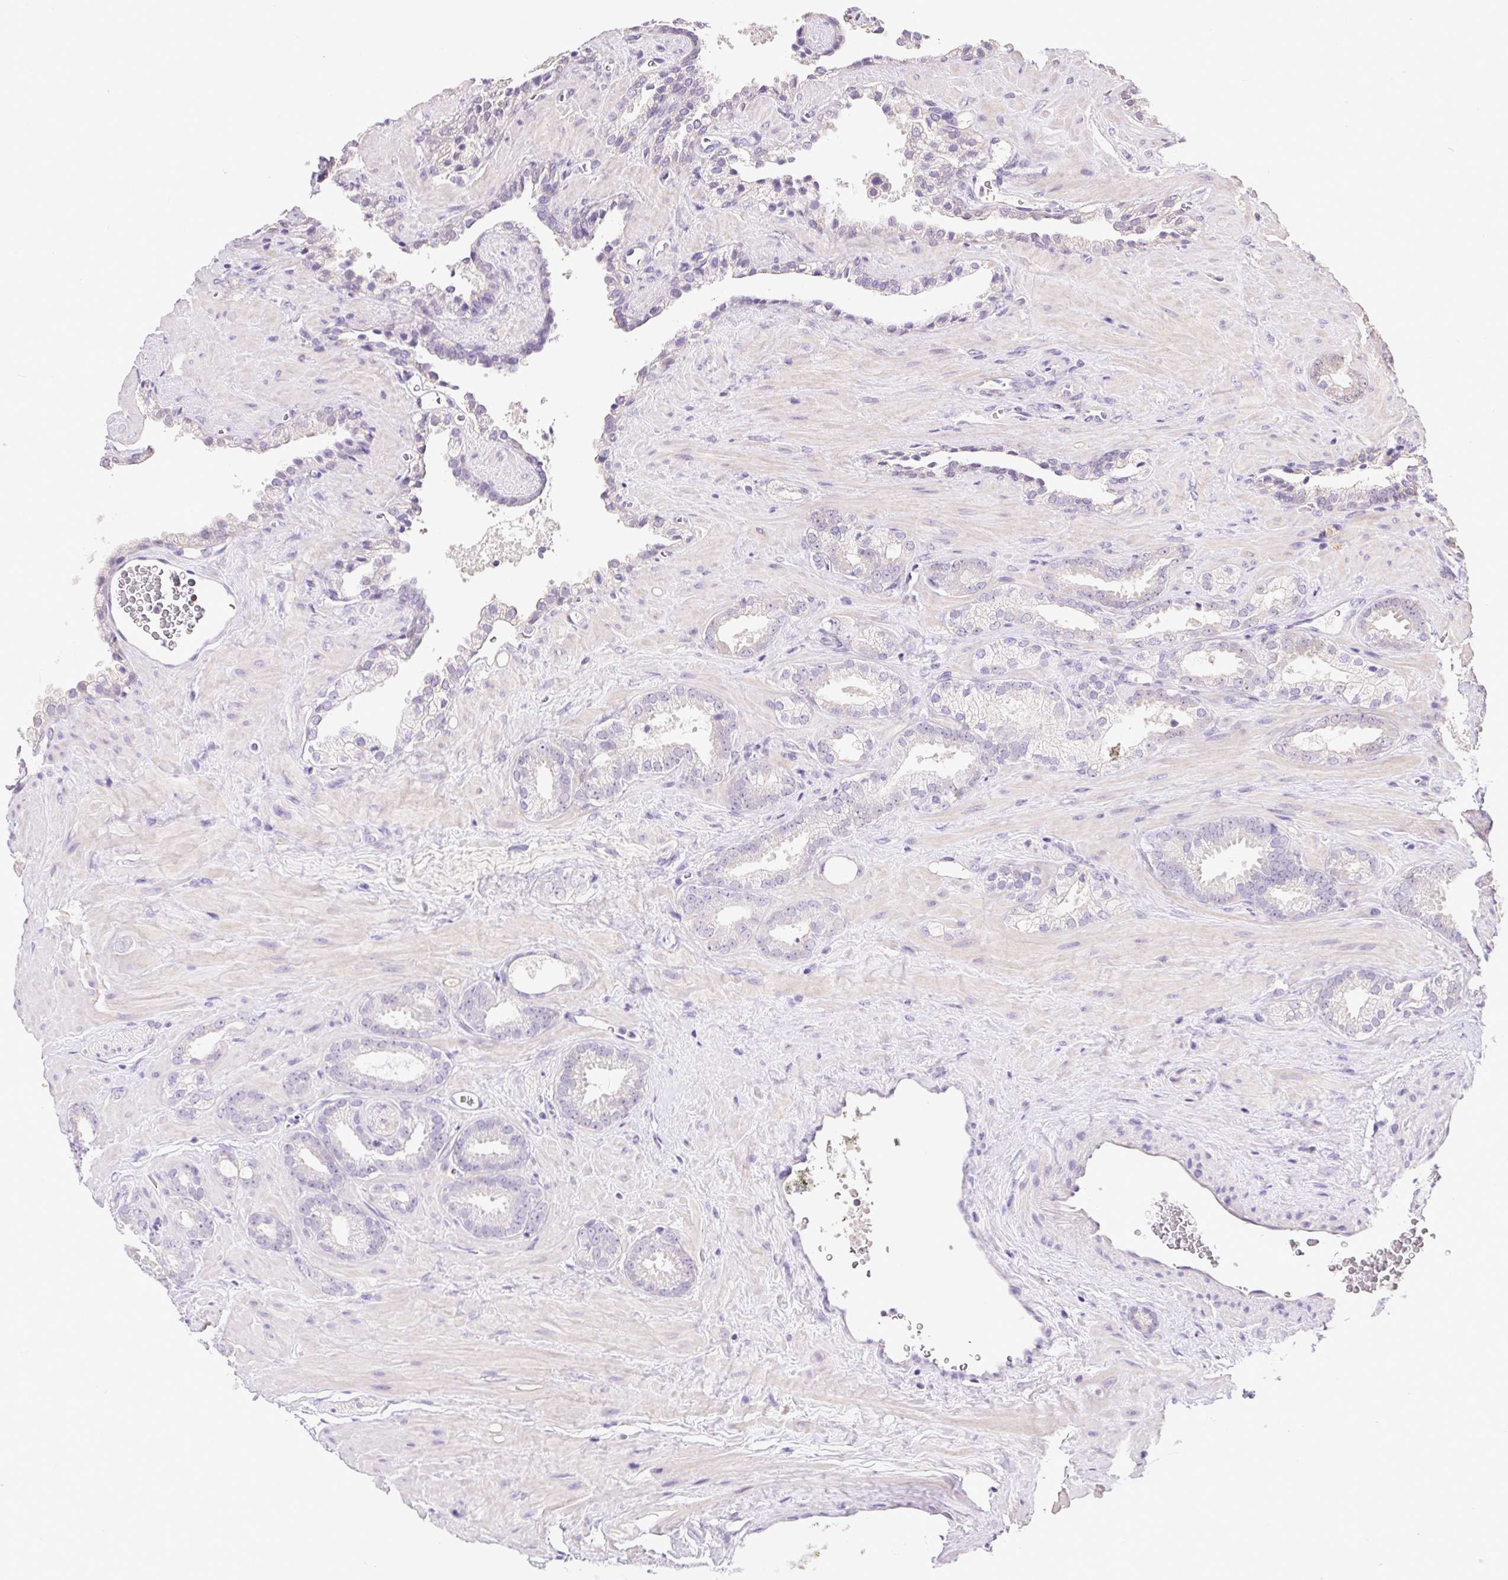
{"staining": {"intensity": "negative", "quantity": "none", "location": "none"}, "tissue": "prostate cancer", "cell_type": "Tumor cells", "image_type": "cancer", "snomed": [{"axis": "morphology", "description": "Adenocarcinoma, Low grade"}, {"axis": "topography", "description": "Prostate"}], "caption": "High magnification brightfield microscopy of prostate cancer (low-grade adenocarcinoma) stained with DAB (3,3'-diaminobenzidine) (brown) and counterstained with hematoxylin (blue): tumor cells show no significant positivity.", "gene": "SYCE2", "patient": {"sex": "male", "age": 62}}